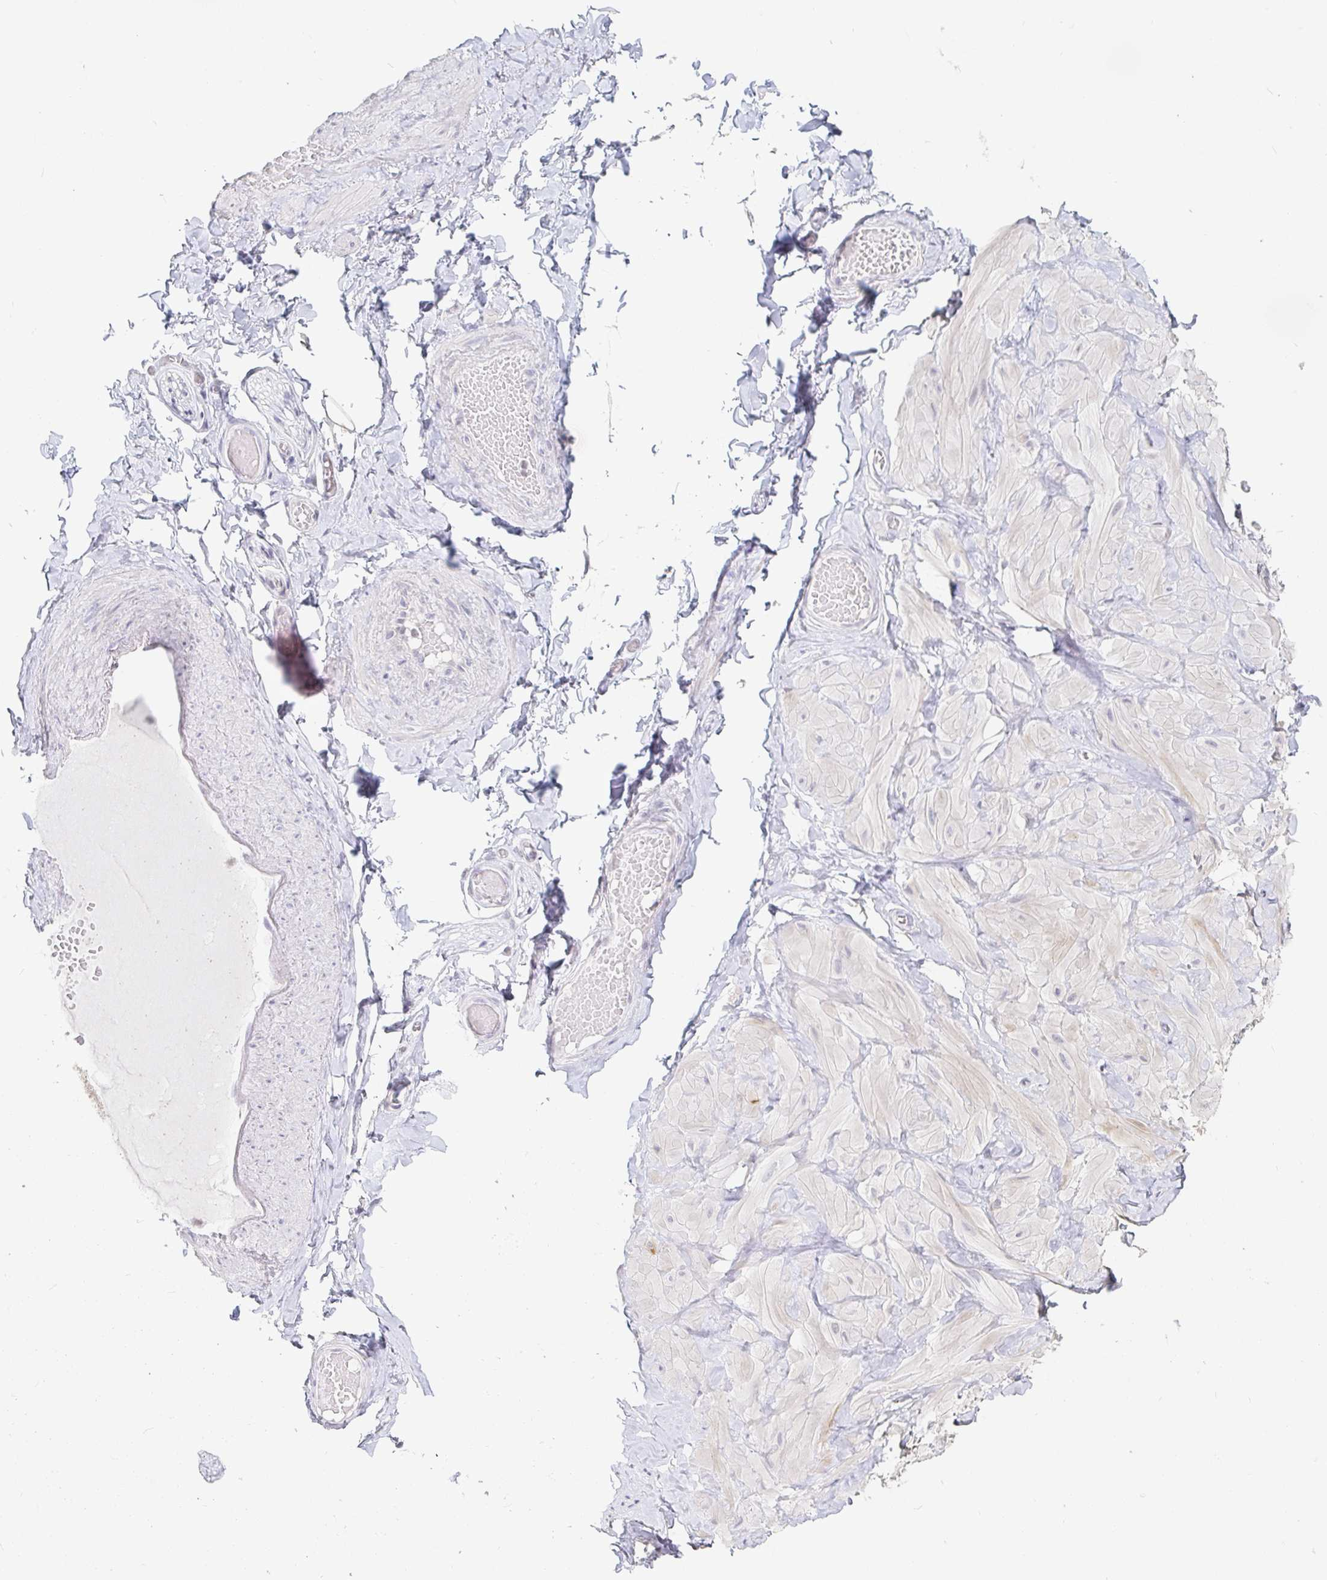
{"staining": {"intensity": "weak", "quantity": ">75%", "location": "cytoplasmic/membranous,nuclear"}, "tissue": "adipose tissue", "cell_type": "Adipocytes", "image_type": "normal", "snomed": [{"axis": "morphology", "description": "Normal tissue, NOS"}, {"axis": "topography", "description": "Soft tissue"}, {"axis": "topography", "description": "Adipose tissue"}, {"axis": "topography", "description": "Vascular tissue"}, {"axis": "topography", "description": "Peripheral nerve tissue"}], "caption": "Protein staining by immunohistochemistry reveals weak cytoplasmic/membranous,nuclear expression in about >75% of adipocytes in unremarkable adipose tissue.", "gene": "NME9", "patient": {"sex": "male", "age": 29}}